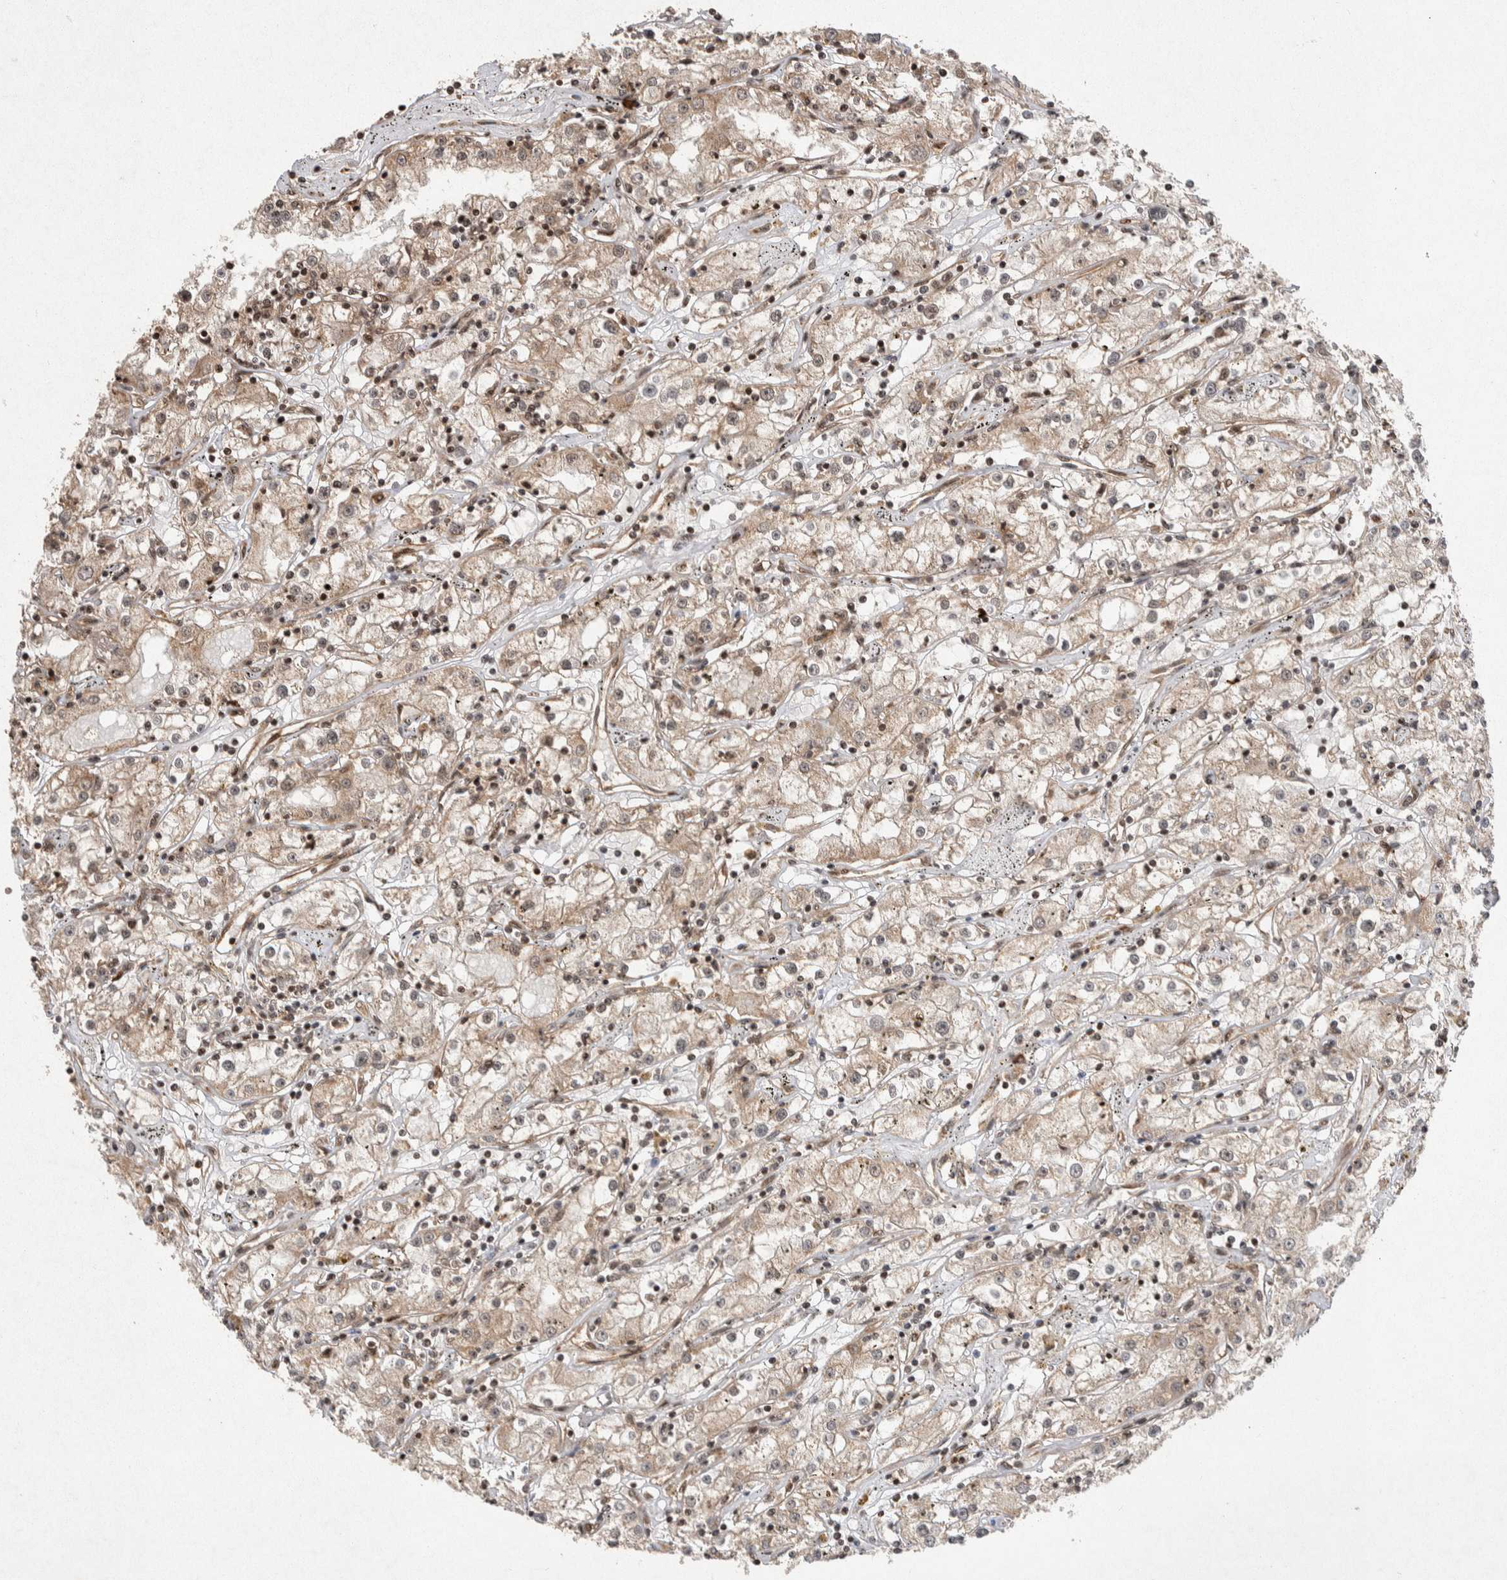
{"staining": {"intensity": "moderate", "quantity": "25%-75%", "location": "cytoplasmic/membranous,nuclear"}, "tissue": "renal cancer", "cell_type": "Tumor cells", "image_type": "cancer", "snomed": [{"axis": "morphology", "description": "Adenocarcinoma, NOS"}, {"axis": "topography", "description": "Kidney"}], "caption": "Immunohistochemistry image of neoplastic tissue: renal cancer (adenocarcinoma) stained using immunohistochemistry (IHC) reveals medium levels of moderate protein expression localized specifically in the cytoplasmic/membranous and nuclear of tumor cells, appearing as a cytoplasmic/membranous and nuclear brown color.", "gene": "TOR1B", "patient": {"sex": "male", "age": 56}}